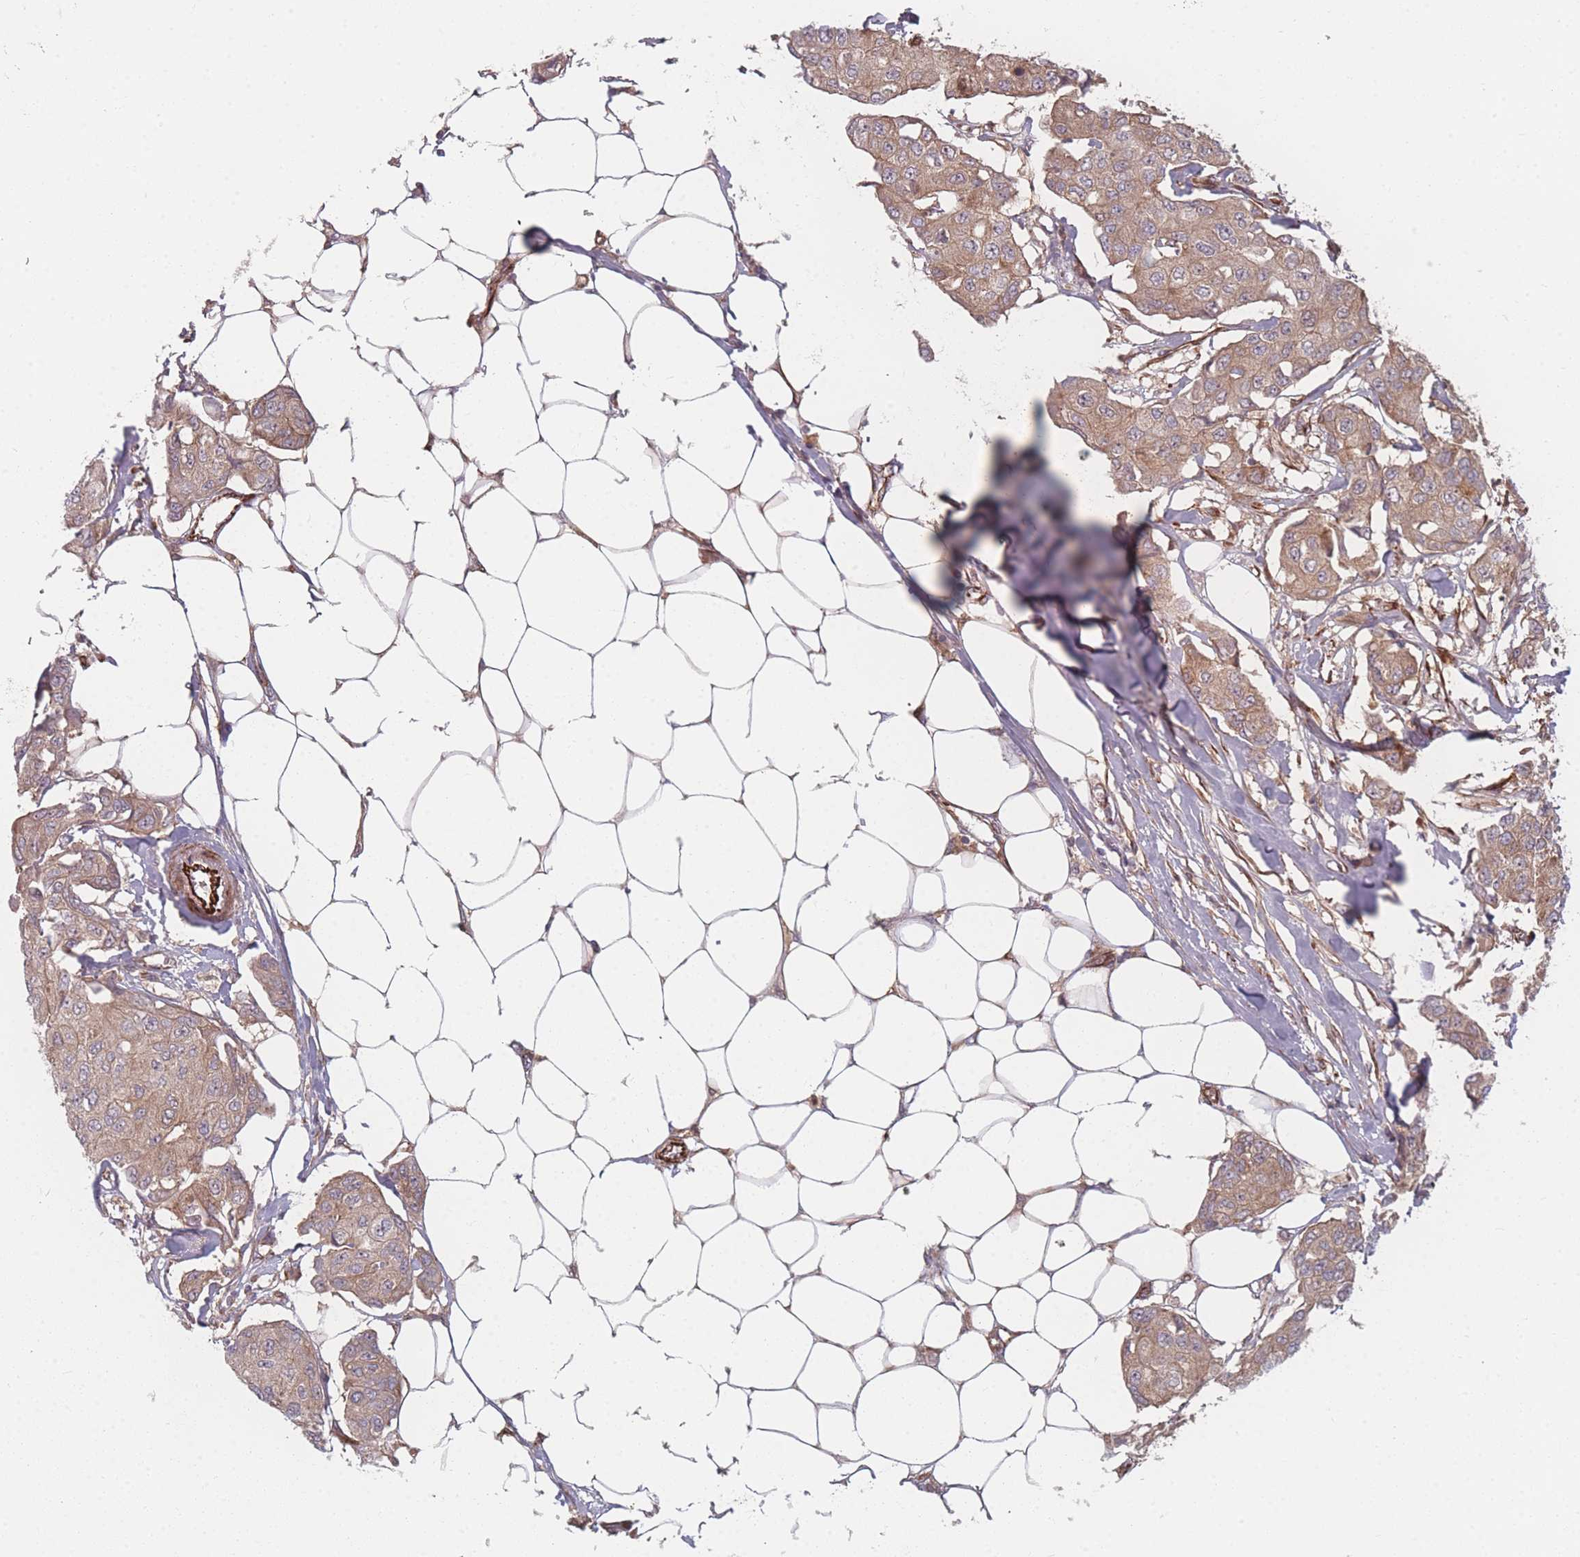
{"staining": {"intensity": "weak", "quantity": ">75%", "location": "cytoplasmic/membranous"}, "tissue": "breast cancer", "cell_type": "Tumor cells", "image_type": "cancer", "snomed": [{"axis": "morphology", "description": "Duct carcinoma"}, {"axis": "topography", "description": "Breast"}, {"axis": "topography", "description": "Lymph node"}], "caption": "Immunohistochemical staining of breast cancer (intraductal carcinoma) shows low levels of weak cytoplasmic/membranous protein expression in approximately >75% of tumor cells.", "gene": "EEF1AKMT2", "patient": {"sex": "female", "age": 80}}